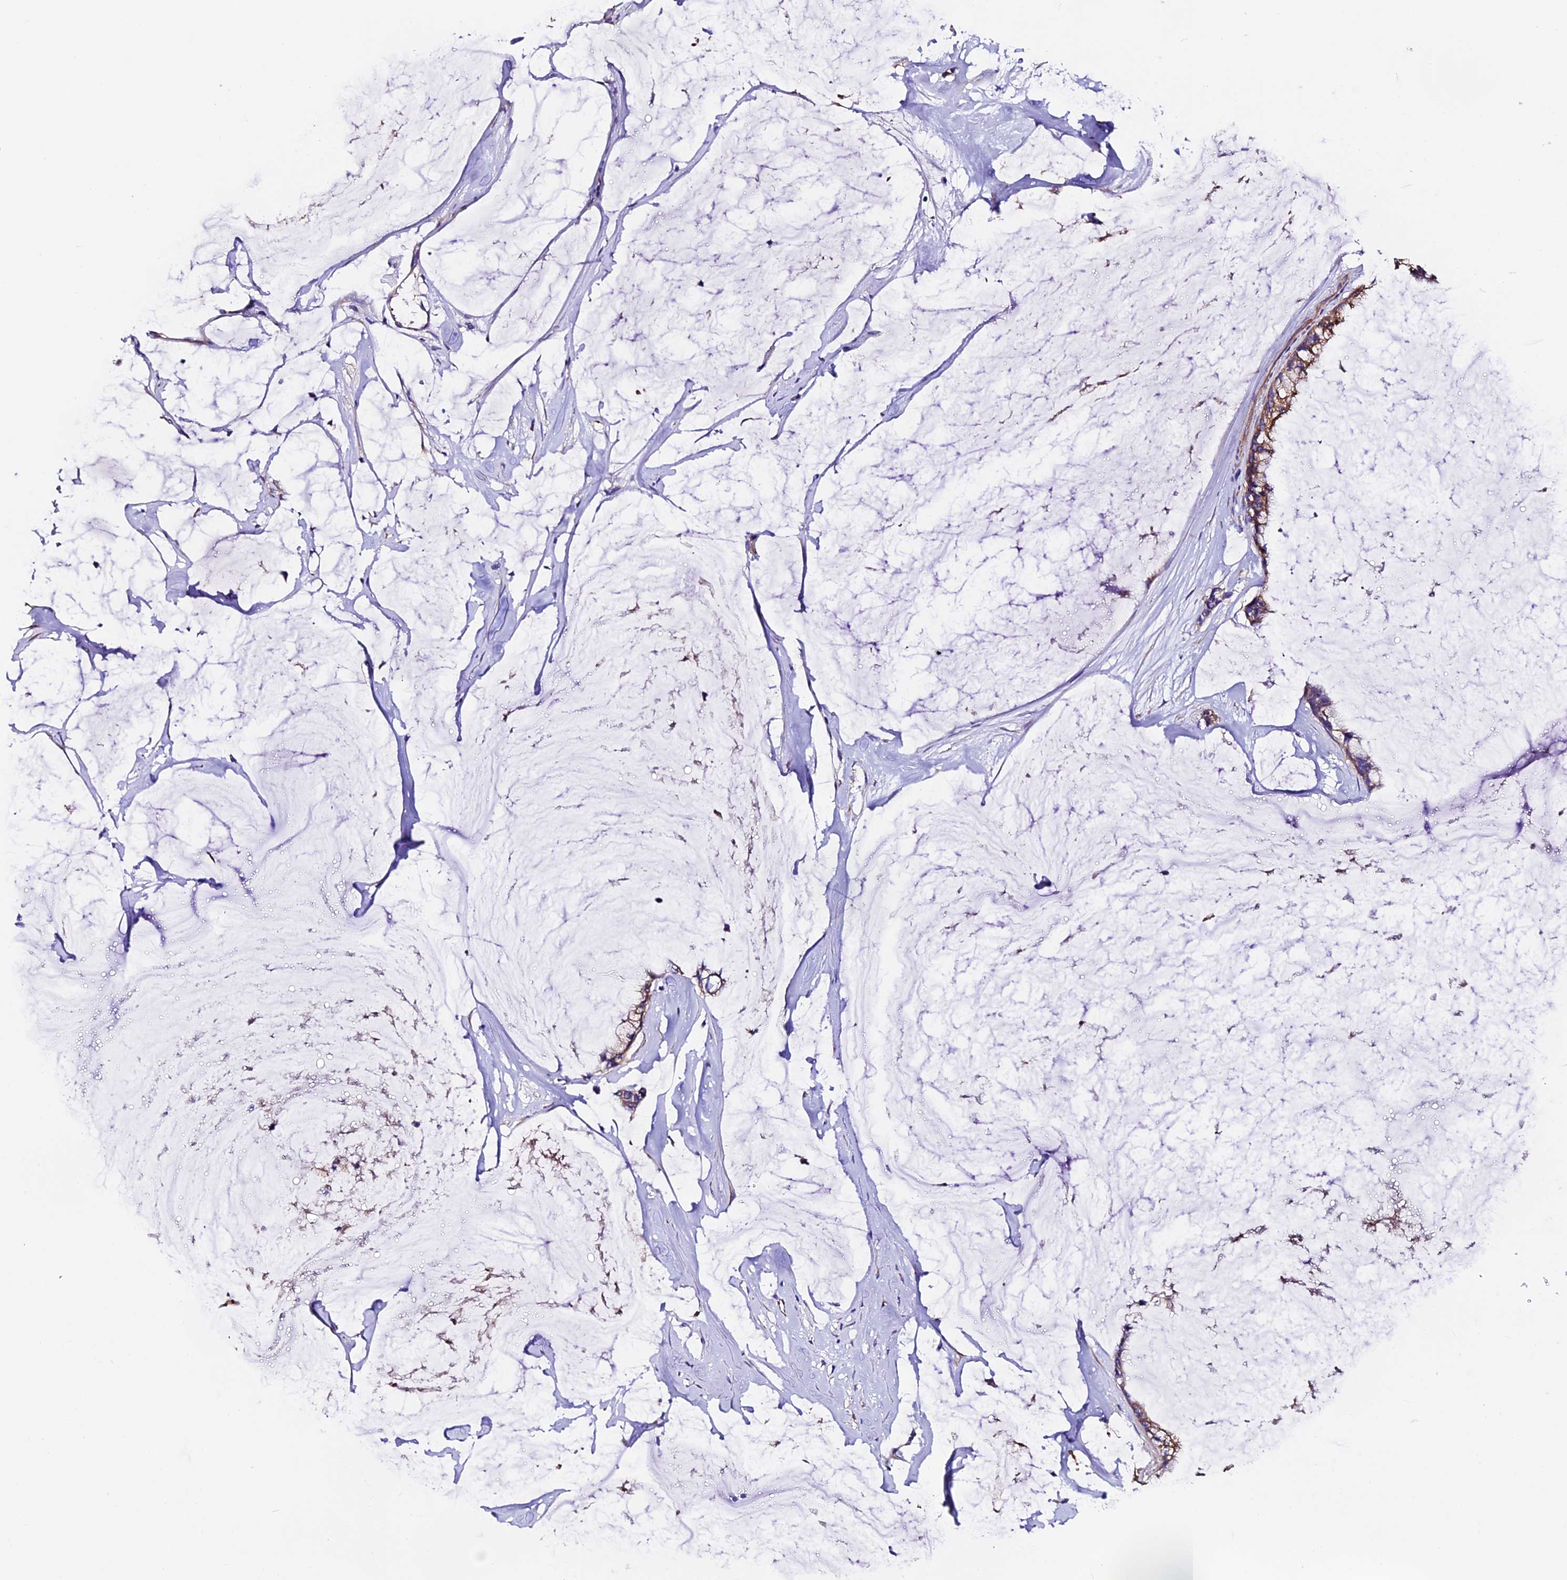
{"staining": {"intensity": "moderate", "quantity": ">75%", "location": "cytoplasmic/membranous"}, "tissue": "ovarian cancer", "cell_type": "Tumor cells", "image_type": "cancer", "snomed": [{"axis": "morphology", "description": "Cystadenocarcinoma, mucinous, NOS"}, {"axis": "topography", "description": "Ovary"}], "caption": "Immunohistochemistry (IHC) histopathology image of neoplastic tissue: ovarian mucinous cystadenocarcinoma stained using immunohistochemistry exhibits medium levels of moderate protein expression localized specifically in the cytoplasmic/membranous of tumor cells, appearing as a cytoplasmic/membranous brown color.", "gene": "CLN5", "patient": {"sex": "female", "age": 39}}